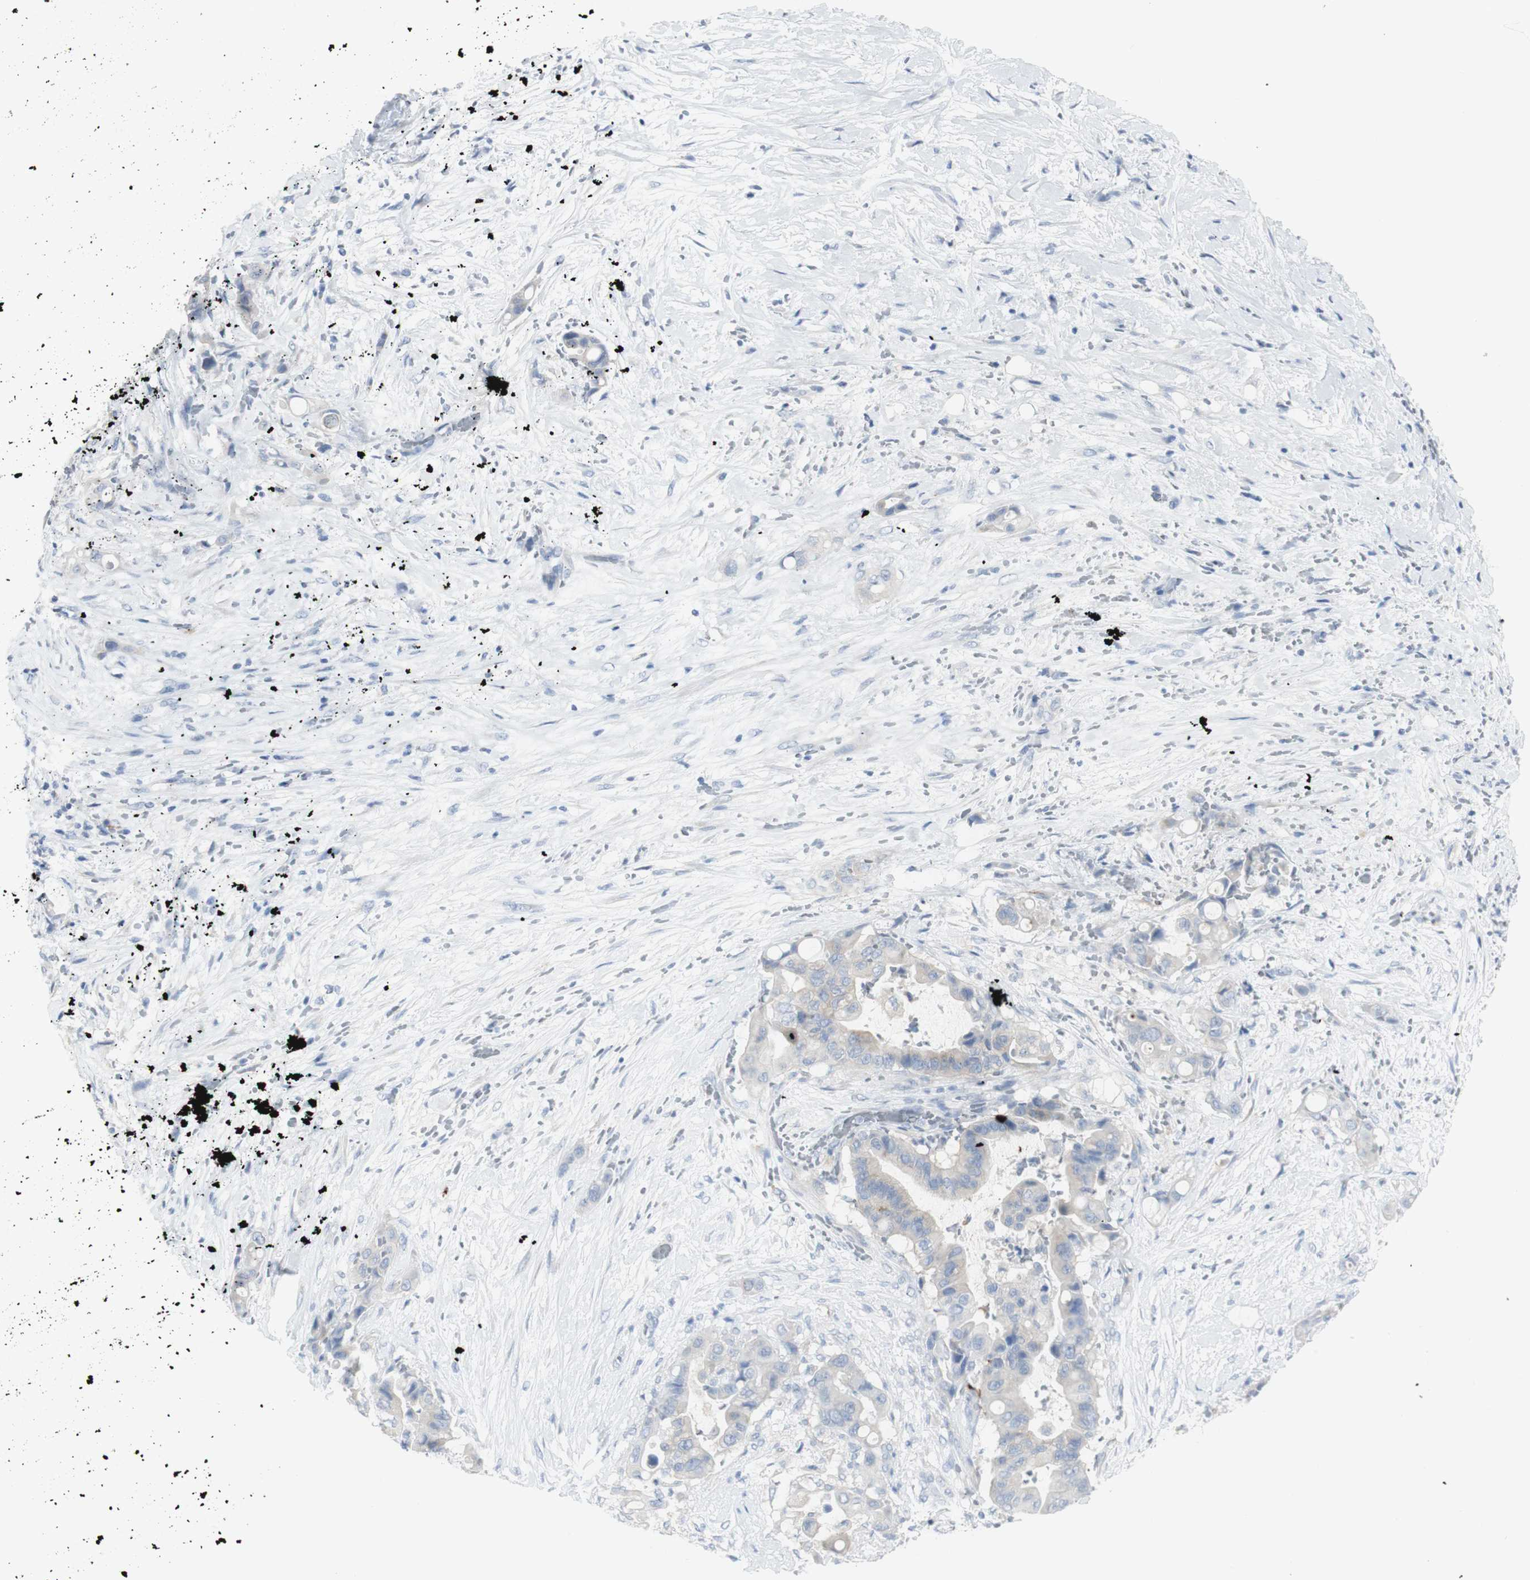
{"staining": {"intensity": "weak", "quantity": "<25%", "location": "cytoplasmic/membranous"}, "tissue": "liver cancer", "cell_type": "Tumor cells", "image_type": "cancer", "snomed": [{"axis": "morphology", "description": "Cholangiocarcinoma"}, {"axis": "topography", "description": "Liver"}], "caption": "The micrograph displays no significant positivity in tumor cells of liver cancer.", "gene": "CD207", "patient": {"sex": "female", "age": 61}}